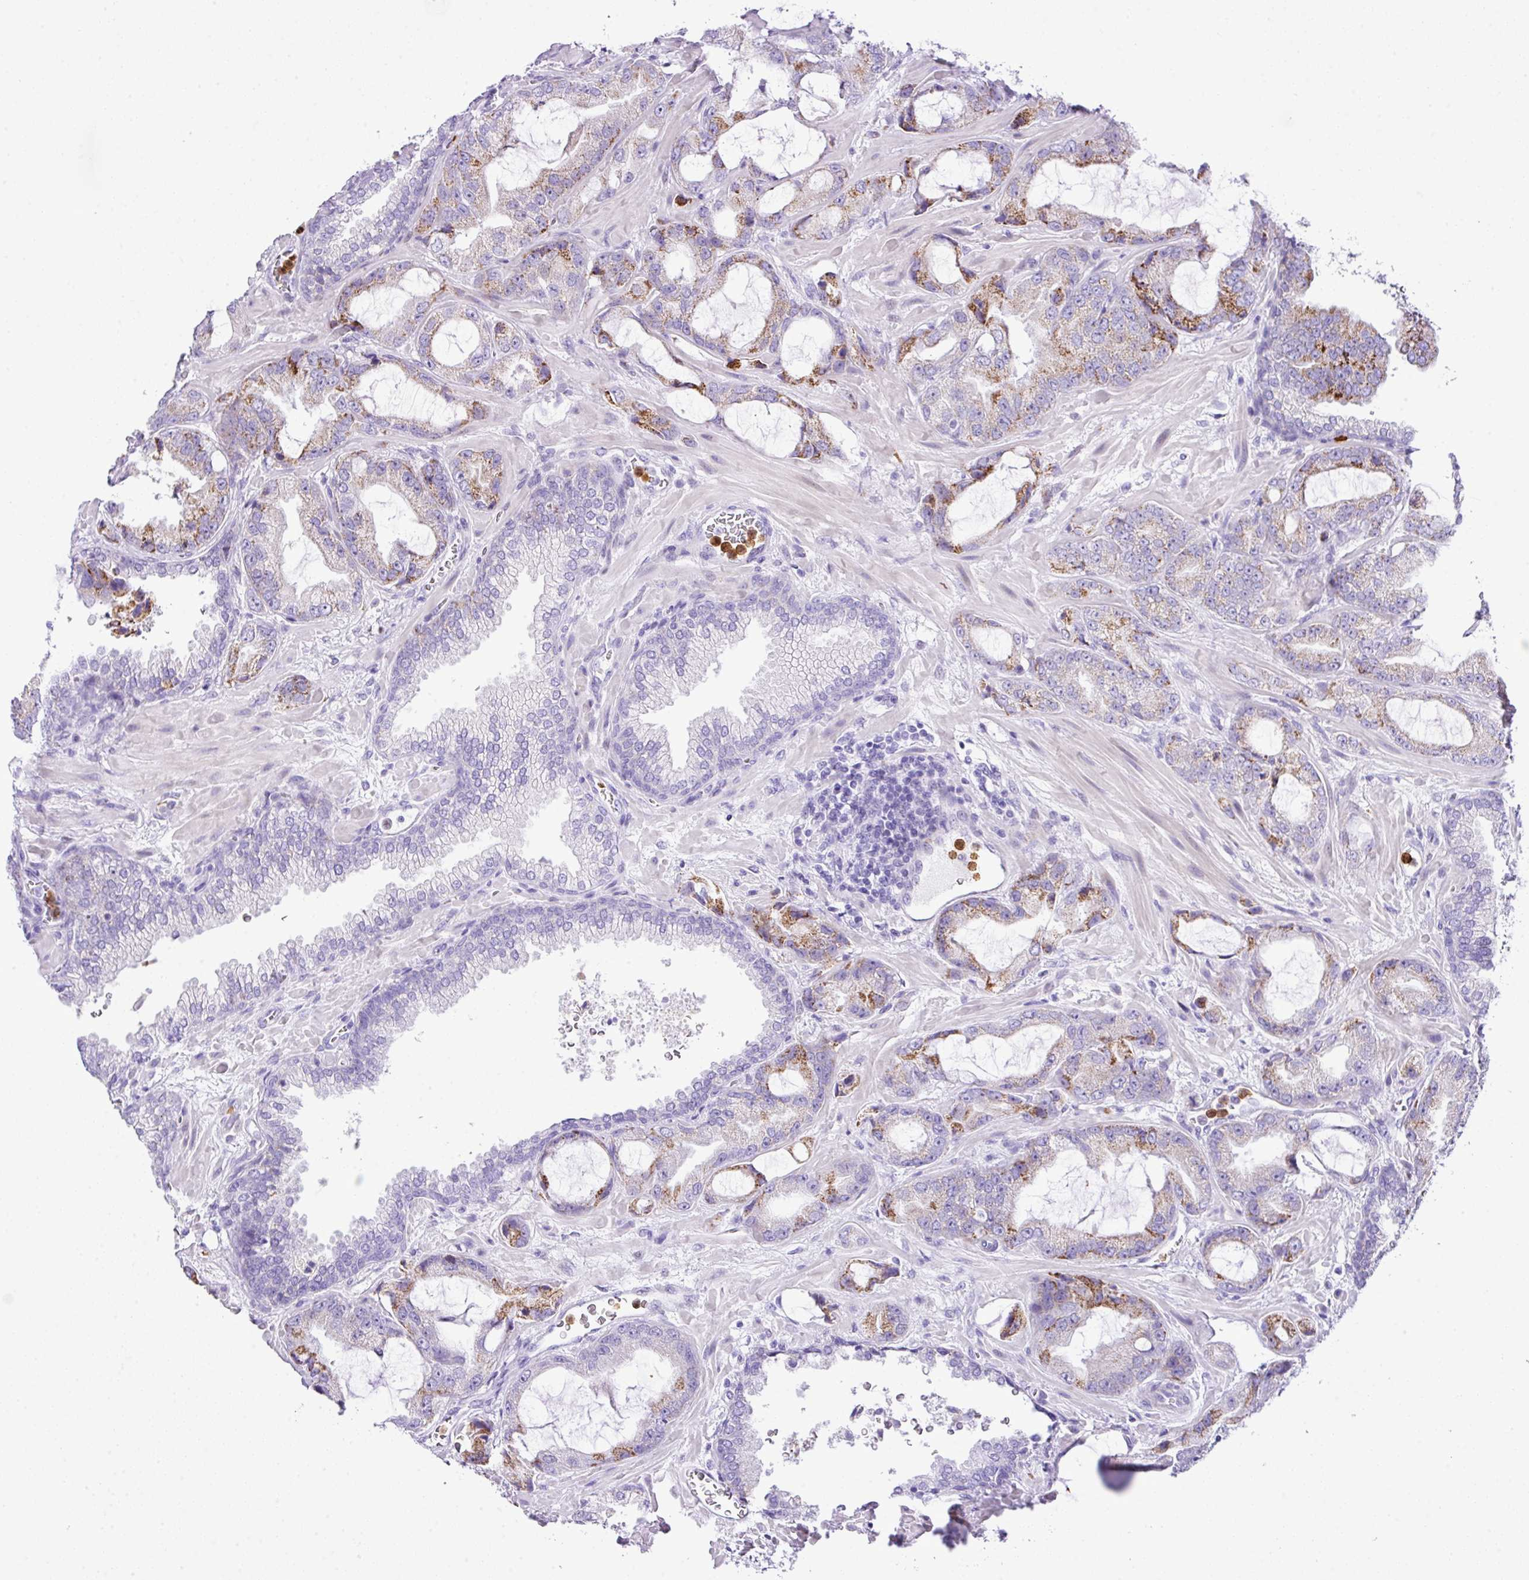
{"staining": {"intensity": "moderate", "quantity": "25%-75%", "location": "cytoplasmic/membranous"}, "tissue": "prostate cancer", "cell_type": "Tumor cells", "image_type": "cancer", "snomed": [{"axis": "morphology", "description": "Adenocarcinoma, High grade"}, {"axis": "topography", "description": "Prostate"}], "caption": "Immunohistochemistry staining of prostate cancer, which shows medium levels of moderate cytoplasmic/membranous positivity in approximately 25%-75% of tumor cells indicating moderate cytoplasmic/membranous protein expression. The staining was performed using DAB (3,3'-diaminobenzidine) (brown) for protein detection and nuclei were counterstained in hematoxylin (blue).", "gene": "RCAN2", "patient": {"sex": "male", "age": 68}}